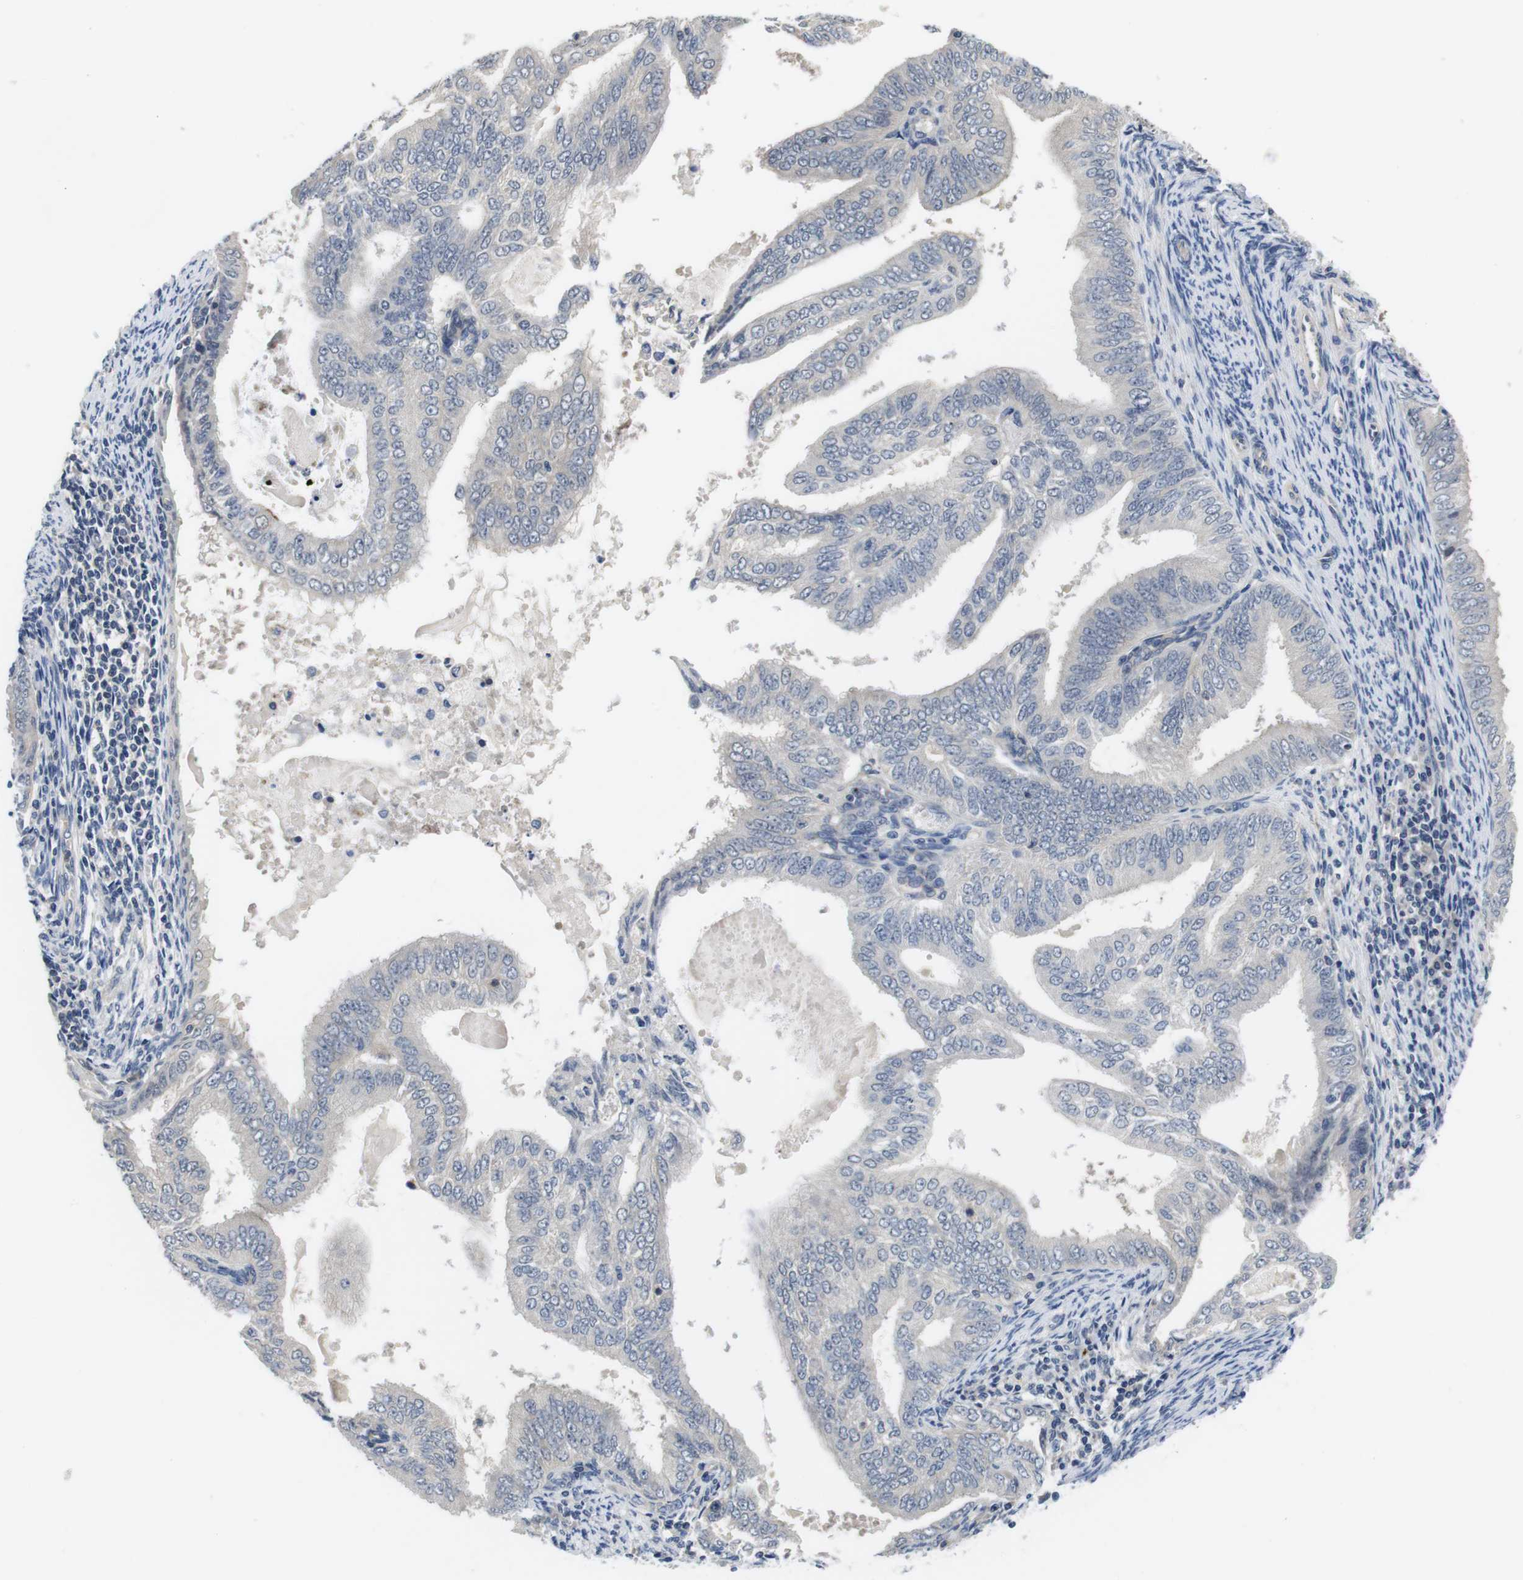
{"staining": {"intensity": "moderate", "quantity": "25%-75%", "location": "cytoplasmic/membranous"}, "tissue": "endometrial cancer", "cell_type": "Tumor cells", "image_type": "cancer", "snomed": [{"axis": "morphology", "description": "Adenocarcinoma, NOS"}, {"axis": "topography", "description": "Endometrium"}], "caption": "Moderate cytoplasmic/membranous protein positivity is appreciated in approximately 25%-75% of tumor cells in adenocarcinoma (endometrial).", "gene": "FADD", "patient": {"sex": "female", "age": 58}}